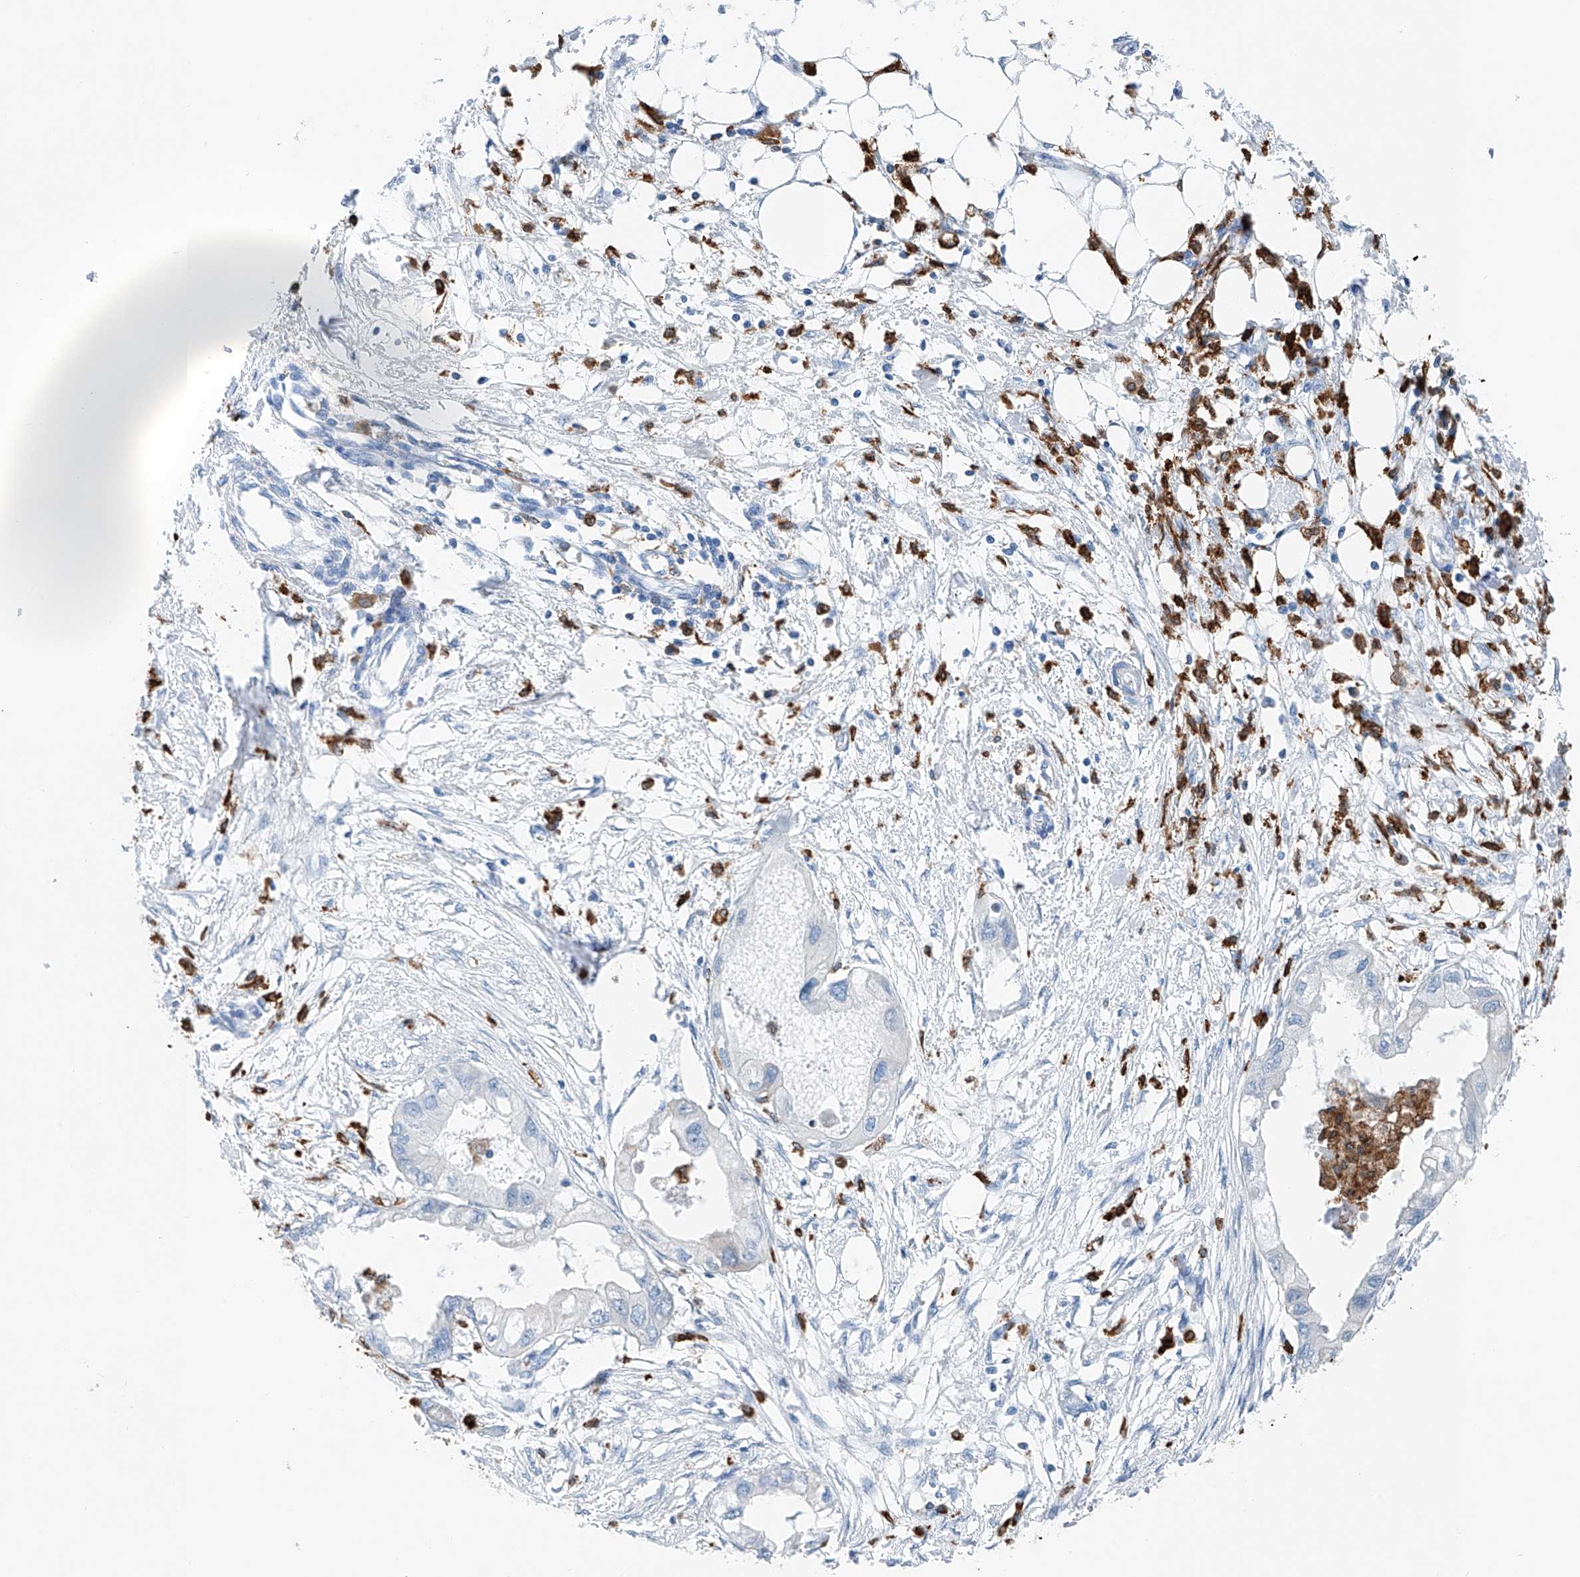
{"staining": {"intensity": "negative", "quantity": "none", "location": "none"}, "tissue": "endometrial cancer", "cell_type": "Tumor cells", "image_type": "cancer", "snomed": [{"axis": "morphology", "description": "Adenocarcinoma, NOS"}, {"axis": "morphology", "description": "Adenocarcinoma, metastatic, NOS"}, {"axis": "topography", "description": "Adipose tissue"}, {"axis": "topography", "description": "Endometrium"}], "caption": "Immunohistochemistry image of neoplastic tissue: endometrial metastatic adenocarcinoma stained with DAB (3,3'-diaminobenzidine) exhibits no significant protein expression in tumor cells.", "gene": "TBXAS1", "patient": {"sex": "female", "age": 67}}